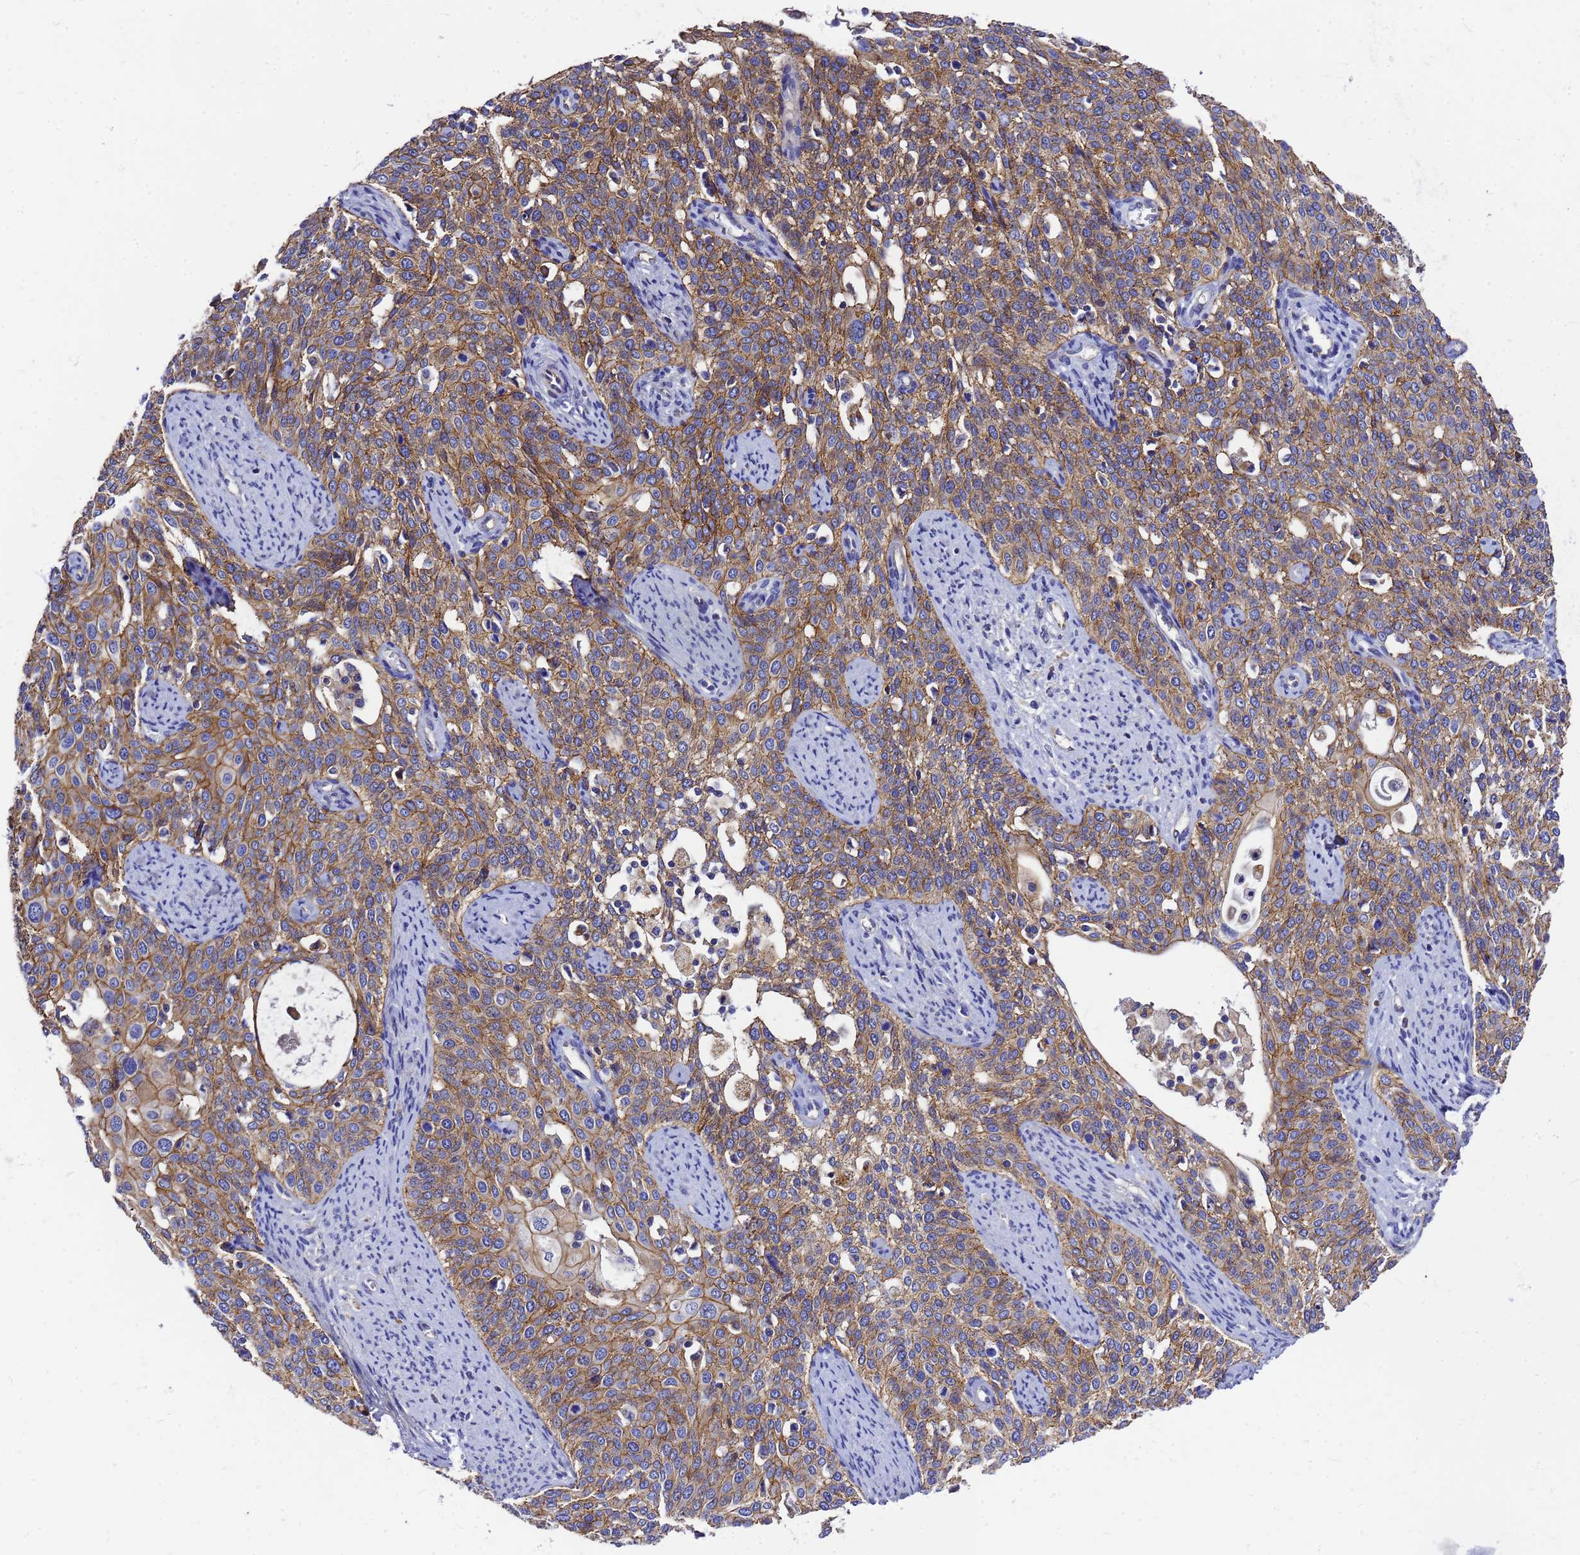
{"staining": {"intensity": "moderate", "quantity": ">75%", "location": "cytoplasmic/membranous"}, "tissue": "cervical cancer", "cell_type": "Tumor cells", "image_type": "cancer", "snomed": [{"axis": "morphology", "description": "Squamous cell carcinoma, NOS"}, {"axis": "topography", "description": "Cervix"}], "caption": "This is an image of immunohistochemistry staining of cervical cancer (squamous cell carcinoma), which shows moderate expression in the cytoplasmic/membranous of tumor cells.", "gene": "FBXW5", "patient": {"sex": "female", "age": 44}}